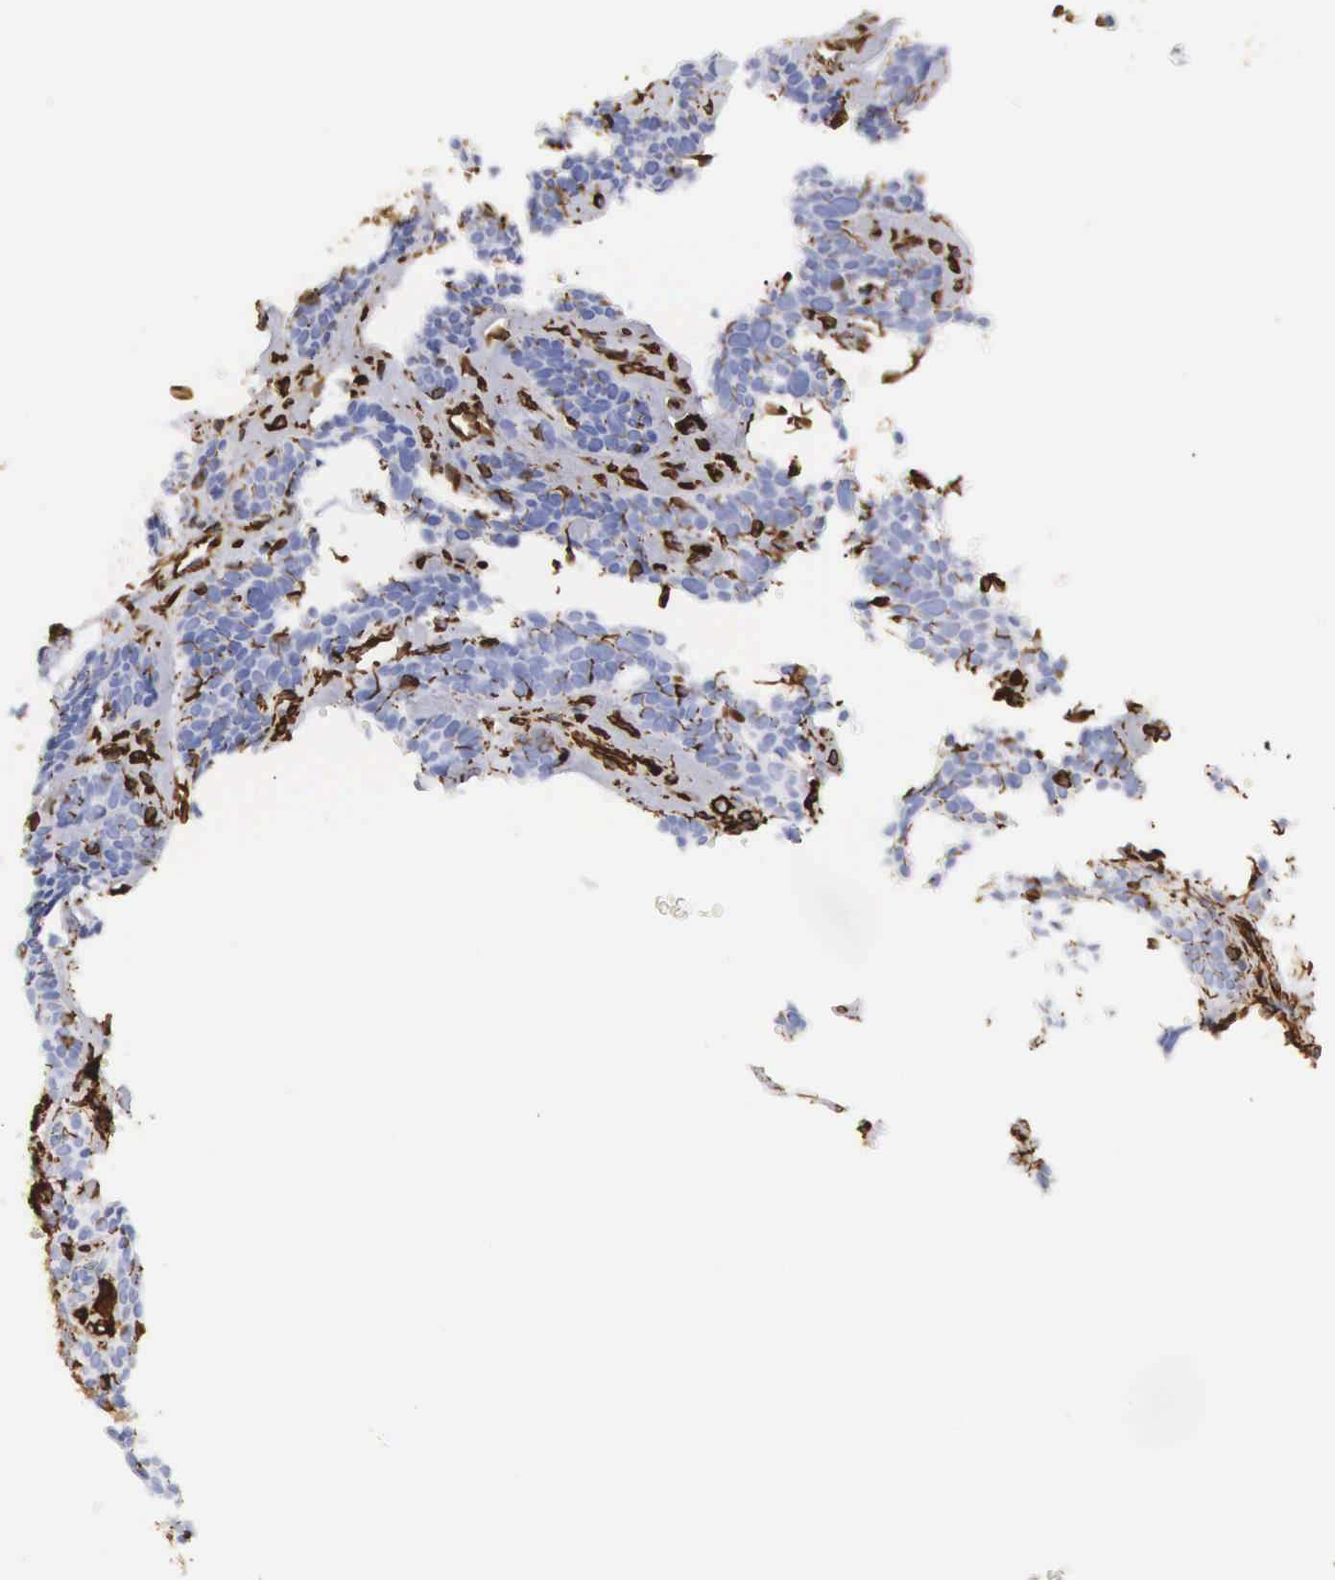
{"staining": {"intensity": "moderate", "quantity": "<25%", "location": "cytoplasmic/membranous"}, "tissue": "skin cancer", "cell_type": "Tumor cells", "image_type": "cancer", "snomed": [{"axis": "morphology", "description": "Basal cell carcinoma"}, {"axis": "topography", "description": "Skin"}], "caption": "High-magnification brightfield microscopy of basal cell carcinoma (skin) stained with DAB (3,3'-diaminobenzidine) (brown) and counterstained with hematoxylin (blue). tumor cells exhibit moderate cytoplasmic/membranous positivity is identified in approximately<25% of cells.", "gene": "VIM", "patient": {"sex": "female", "age": 62}}